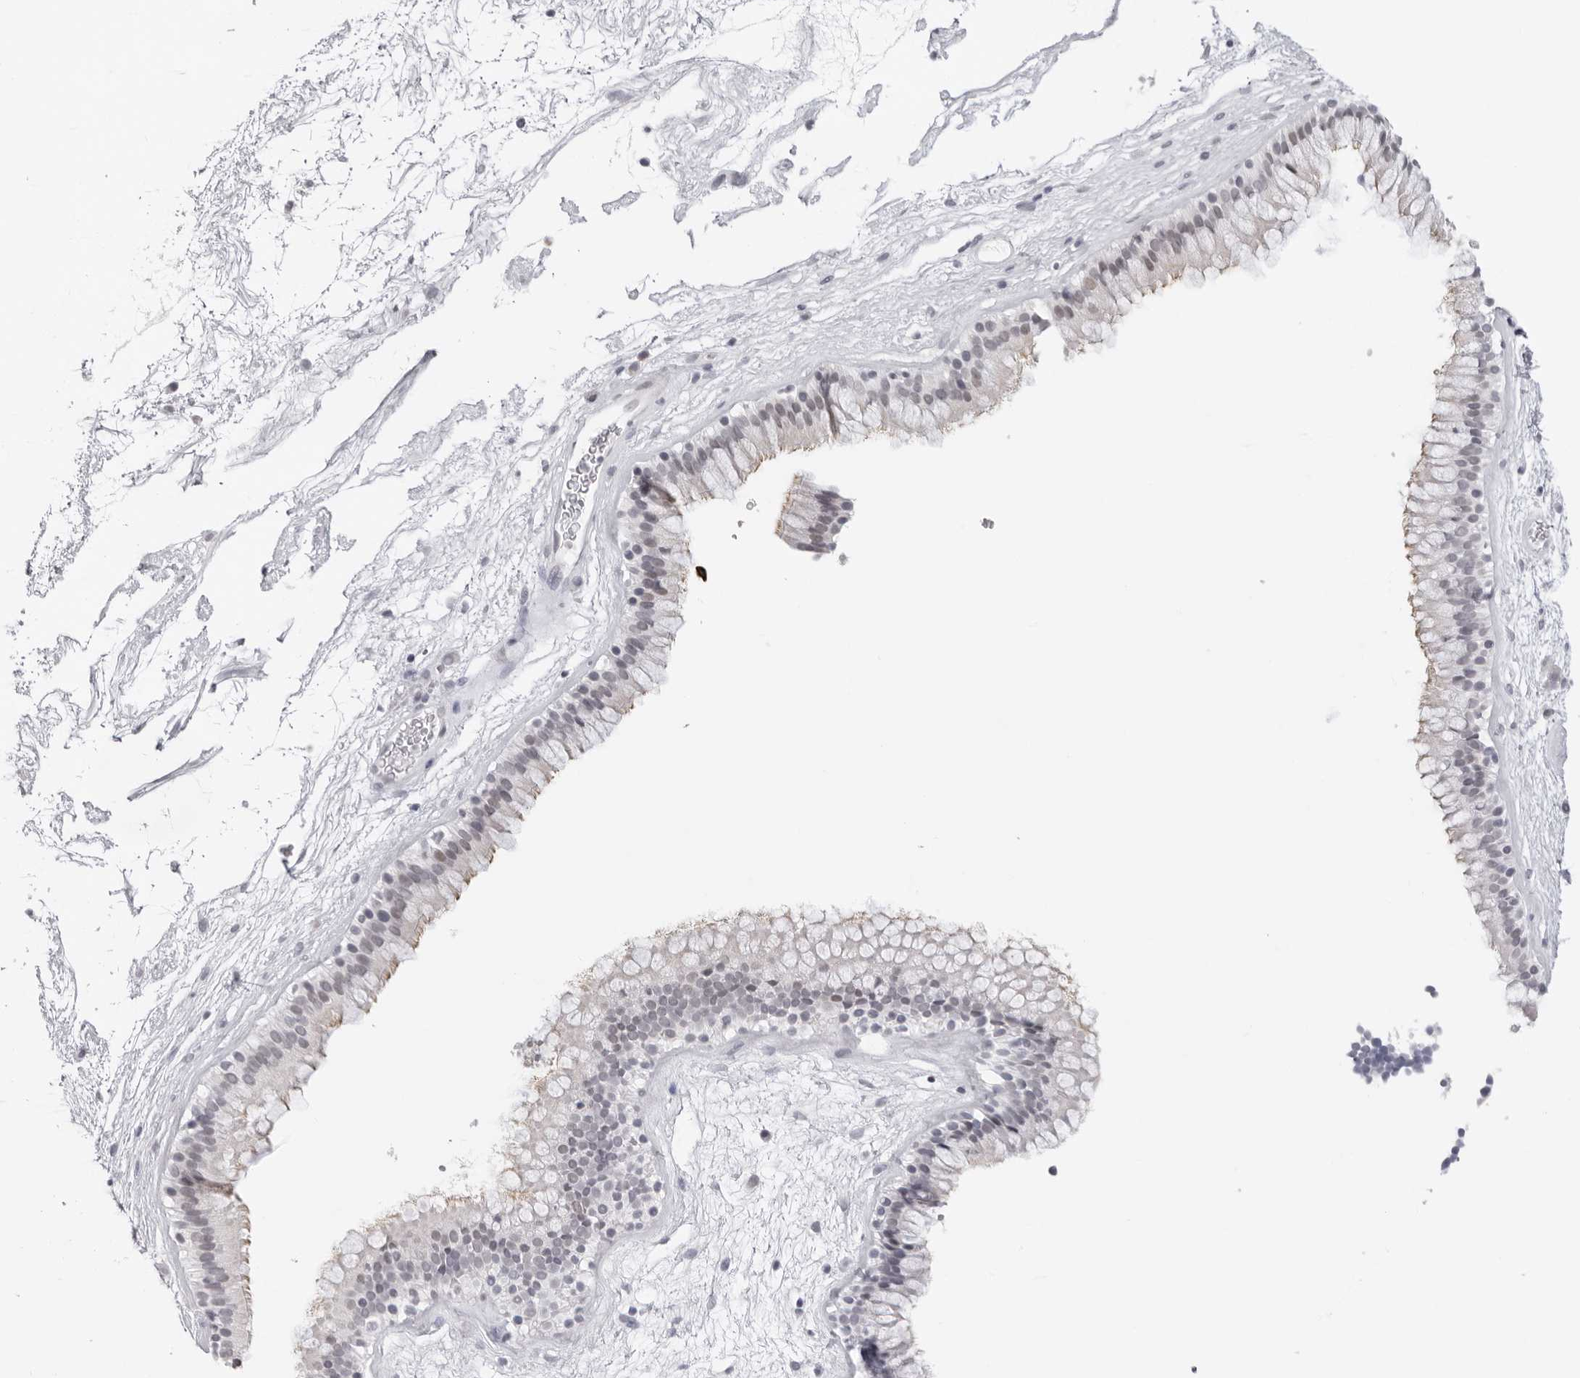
{"staining": {"intensity": "weak", "quantity": "<25%", "location": "cytoplasmic/membranous,nuclear"}, "tissue": "nasopharynx", "cell_type": "Respiratory epithelial cells", "image_type": "normal", "snomed": [{"axis": "morphology", "description": "Normal tissue, NOS"}, {"axis": "morphology", "description": "Inflammation, NOS"}, {"axis": "topography", "description": "Nasopharynx"}], "caption": "IHC micrograph of normal nasopharynx stained for a protein (brown), which shows no positivity in respiratory epithelial cells.", "gene": "KLK12", "patient": {"sex": "male", "age": 48}}